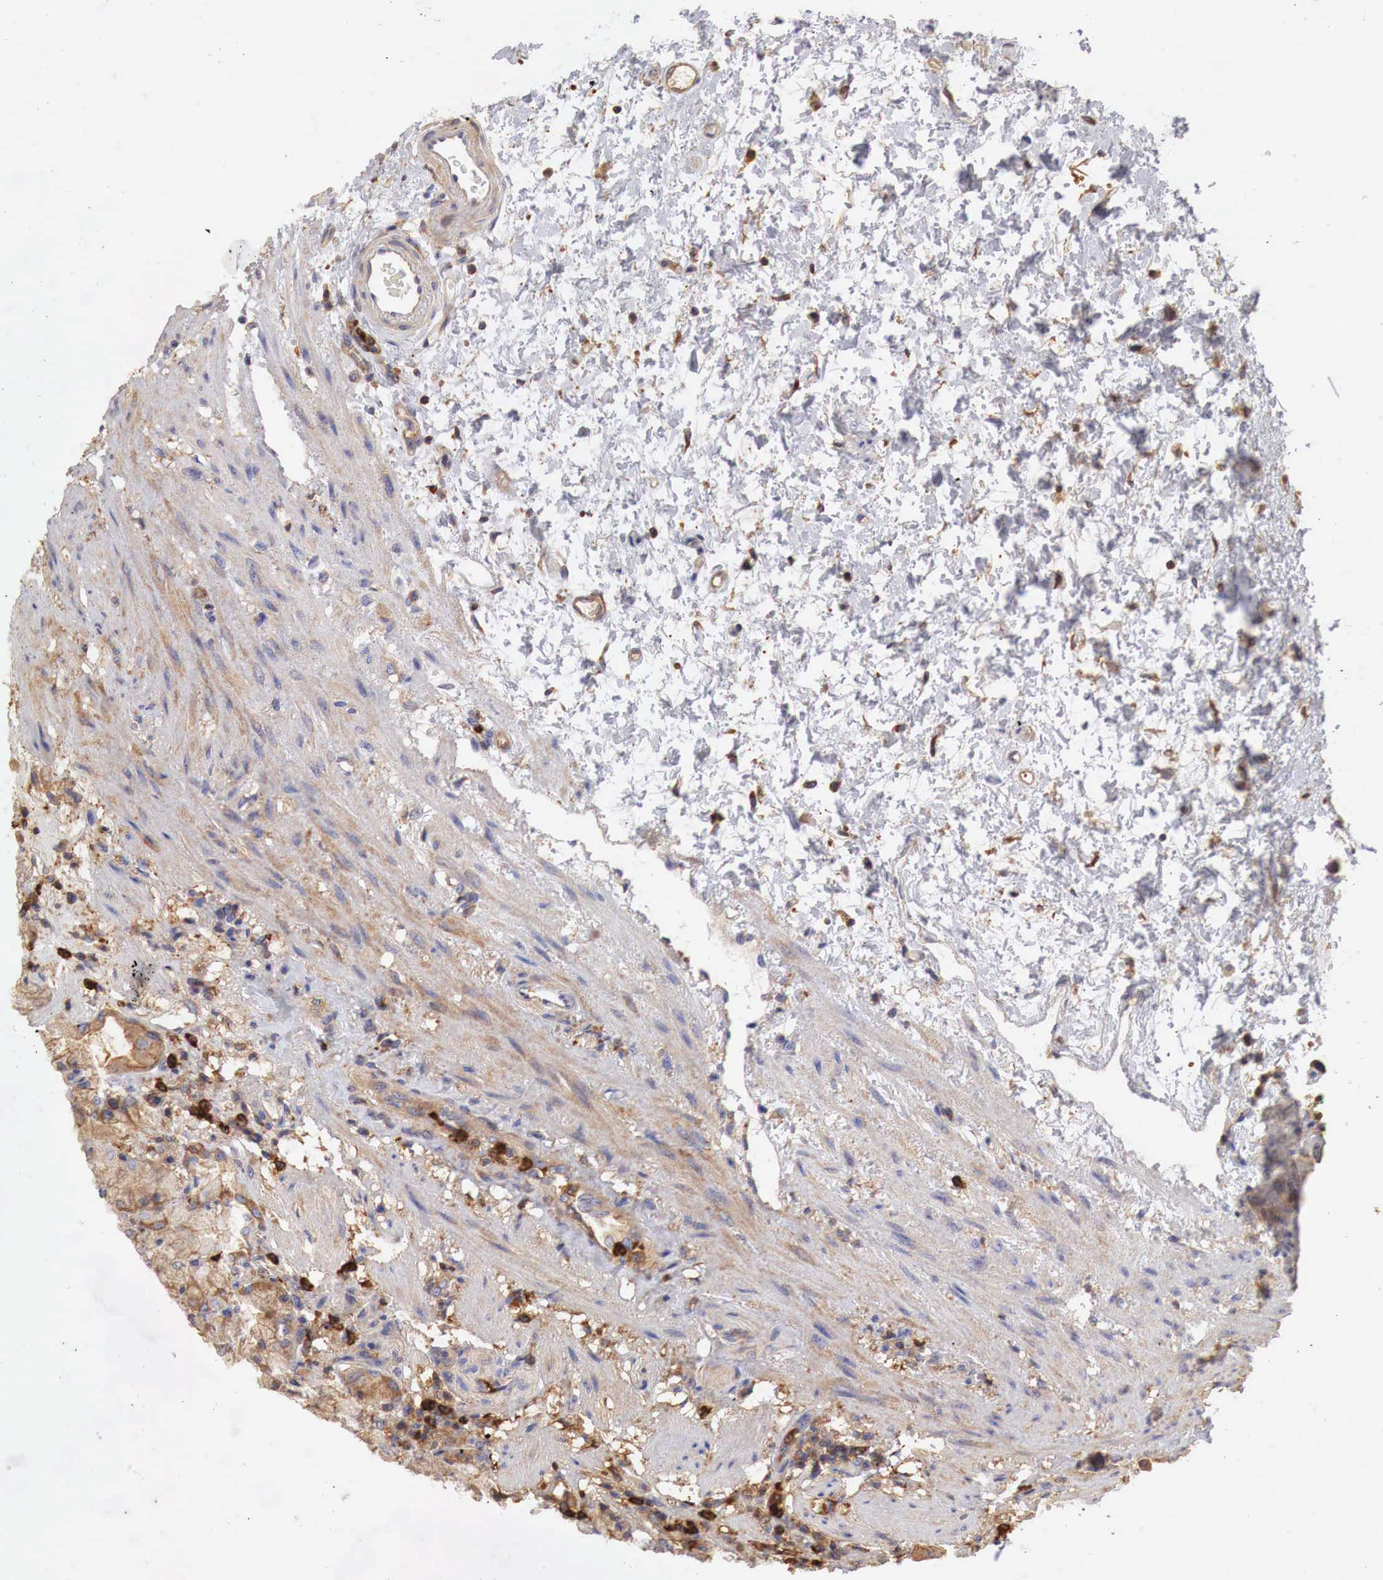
{"staining": {"intensity": "moderate", "quantity": "25%-75%", "location": "cytoplasmic/membranous"}, "tissue": "stomach", "cell_type": "Glandular cells", "image_type": "normal", "snomed": [{"axis": "morphology", "description": "Normal tissue, NOS"}, {"axis": "topography", "description": "Stomach, upper"}], "caption": "Human stomach stained with a brown dye displays moderate cytoplasmic/membranous positive staining in approximately 25%-75% of glandular cells.", "gene": "G6PD", "patient": {"sex": "female", "age": 75}}